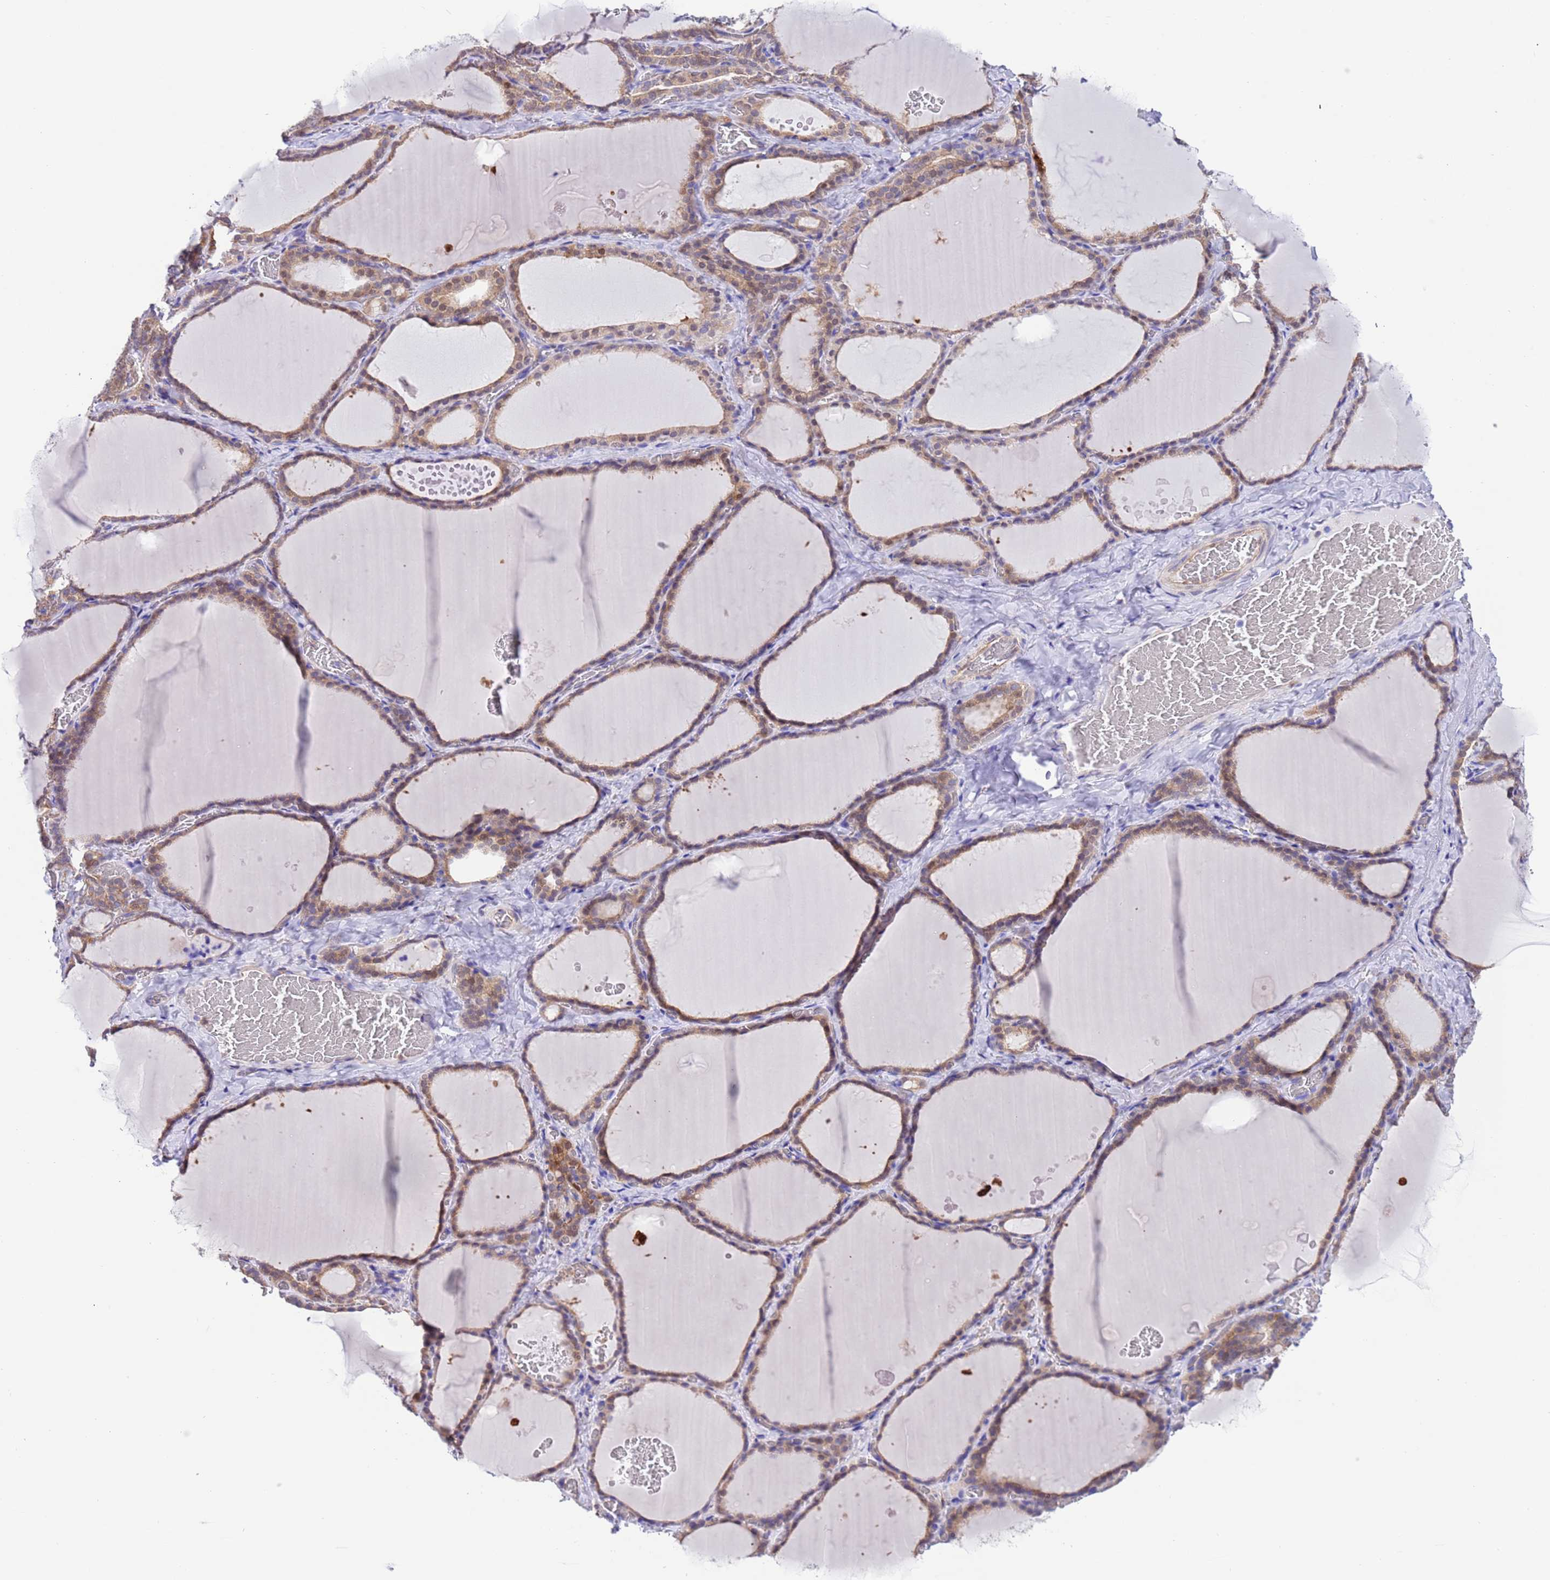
{"staining": {"intensity": "moderate", "quantity": ">75%", "location": "cytoplasmic/membranous,nuclear"}, "tissue": "thyroid gland", "cell_type": "Glandular cells", "image_type": "normal", "snomed": [{"axis": "morphology", "description": "Normal tissue, NOS"}, {"axis": "topography", "description": "Thyroid gland"}], "caption": "Immunohistochemical staining of unremarkable human thyroid gland displays moderate cytoplasmic/membranous,nuclear protein expression in about >75% of glandular cells.", "gene": "C6orf47", "patient": {"sex": "female", "age": 39}}